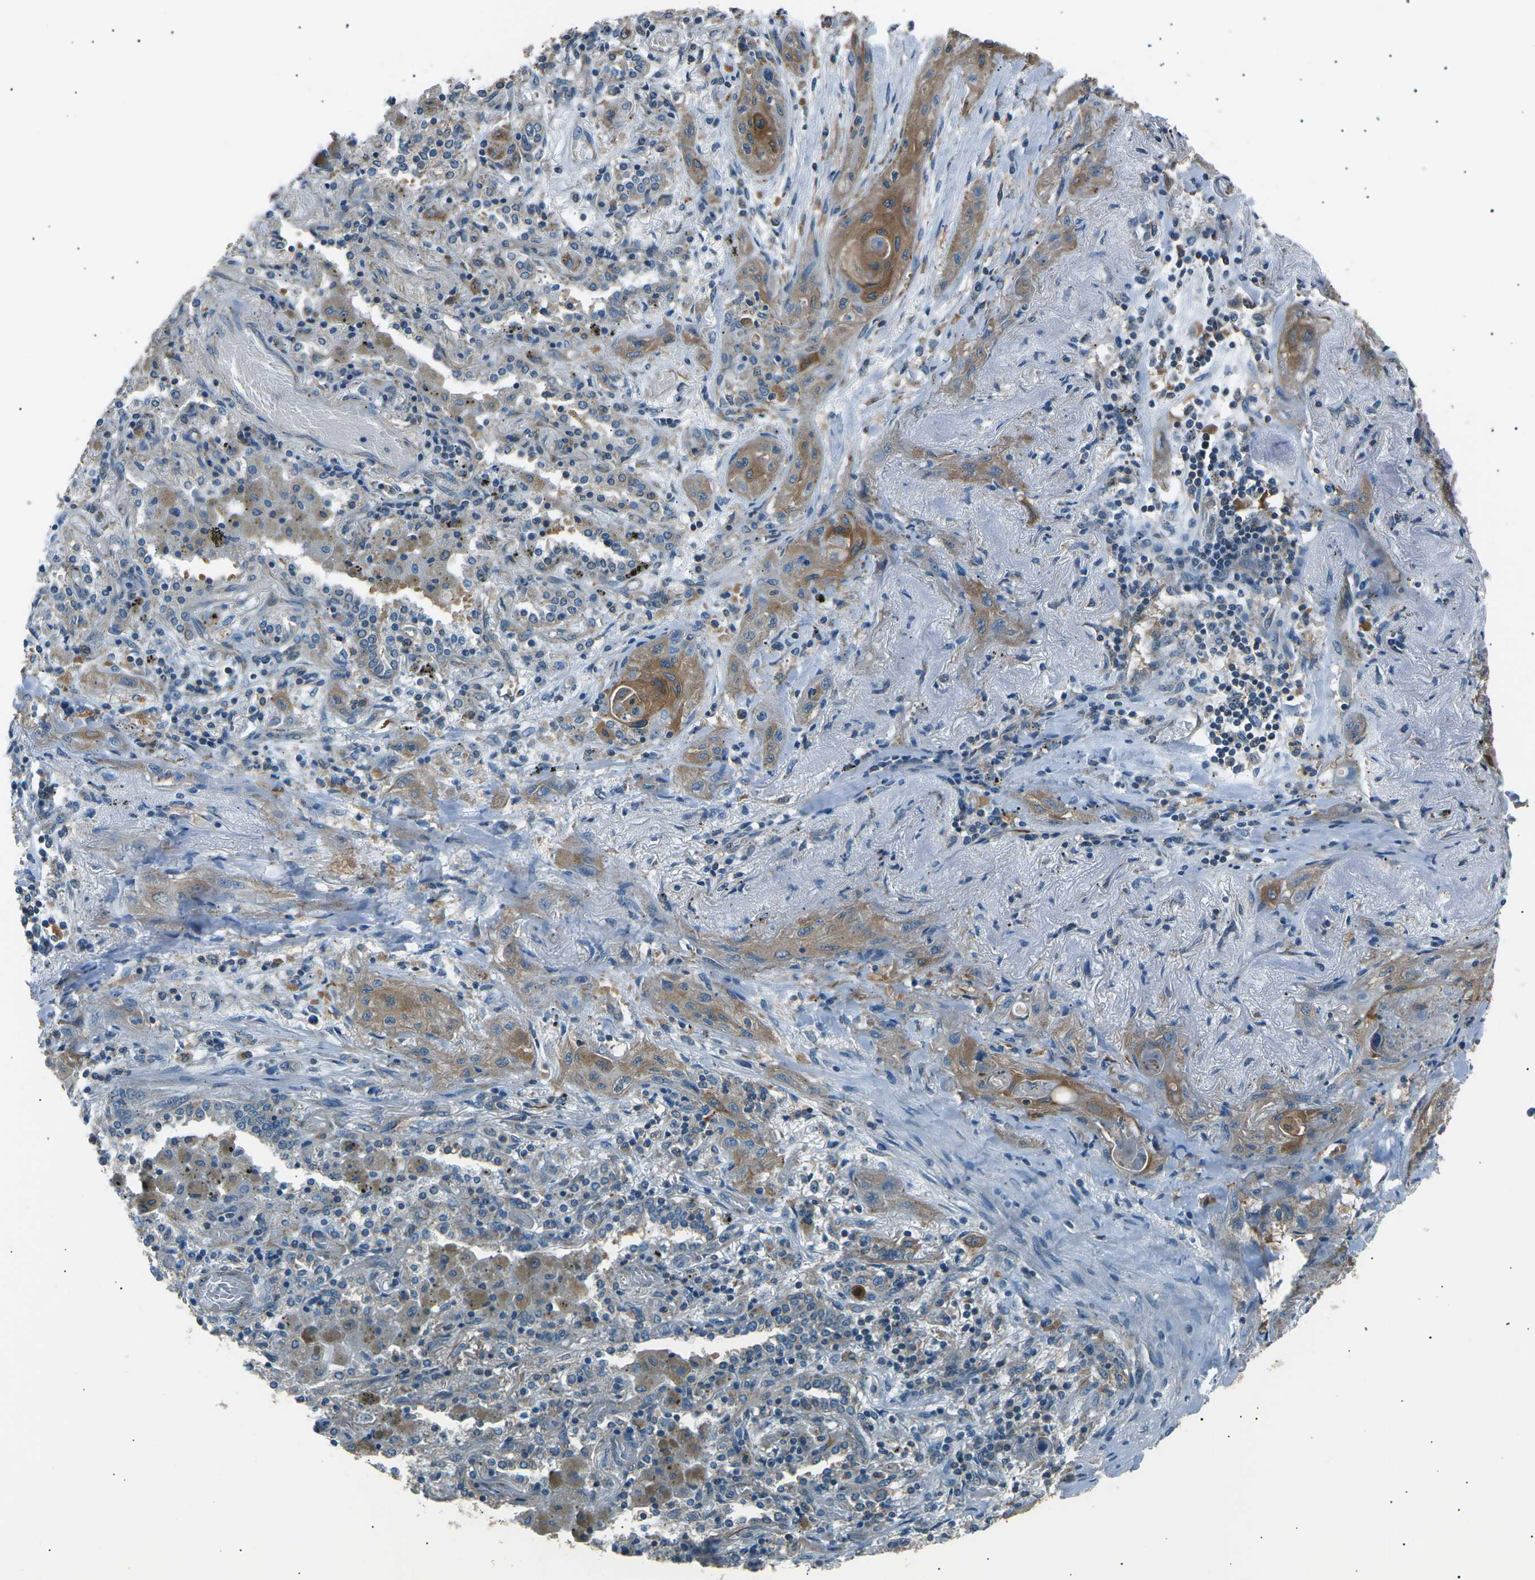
{"staining": {"intensity": "weak", "quantity": "25%-75%", "location": "cytoplasmic/membranous"}, "tissue": "lung cancer", "cell_type": "Tumor cells", "image_type": "cancer", "snomed": [{"axis": "morphology", "description": "Squamous cell carcinoma, NOS"}, {"axis": "topography", "description": "Lung"}], "caption": "Approximately 25%-75% of tumor cells in lung squamous cell carcinoma show weak cytoplasmic/membranous protein expression as visualized by brown immunohistochemical staining.", "gene": "SLK", "patient": {"sex": "female", "age": 47}}